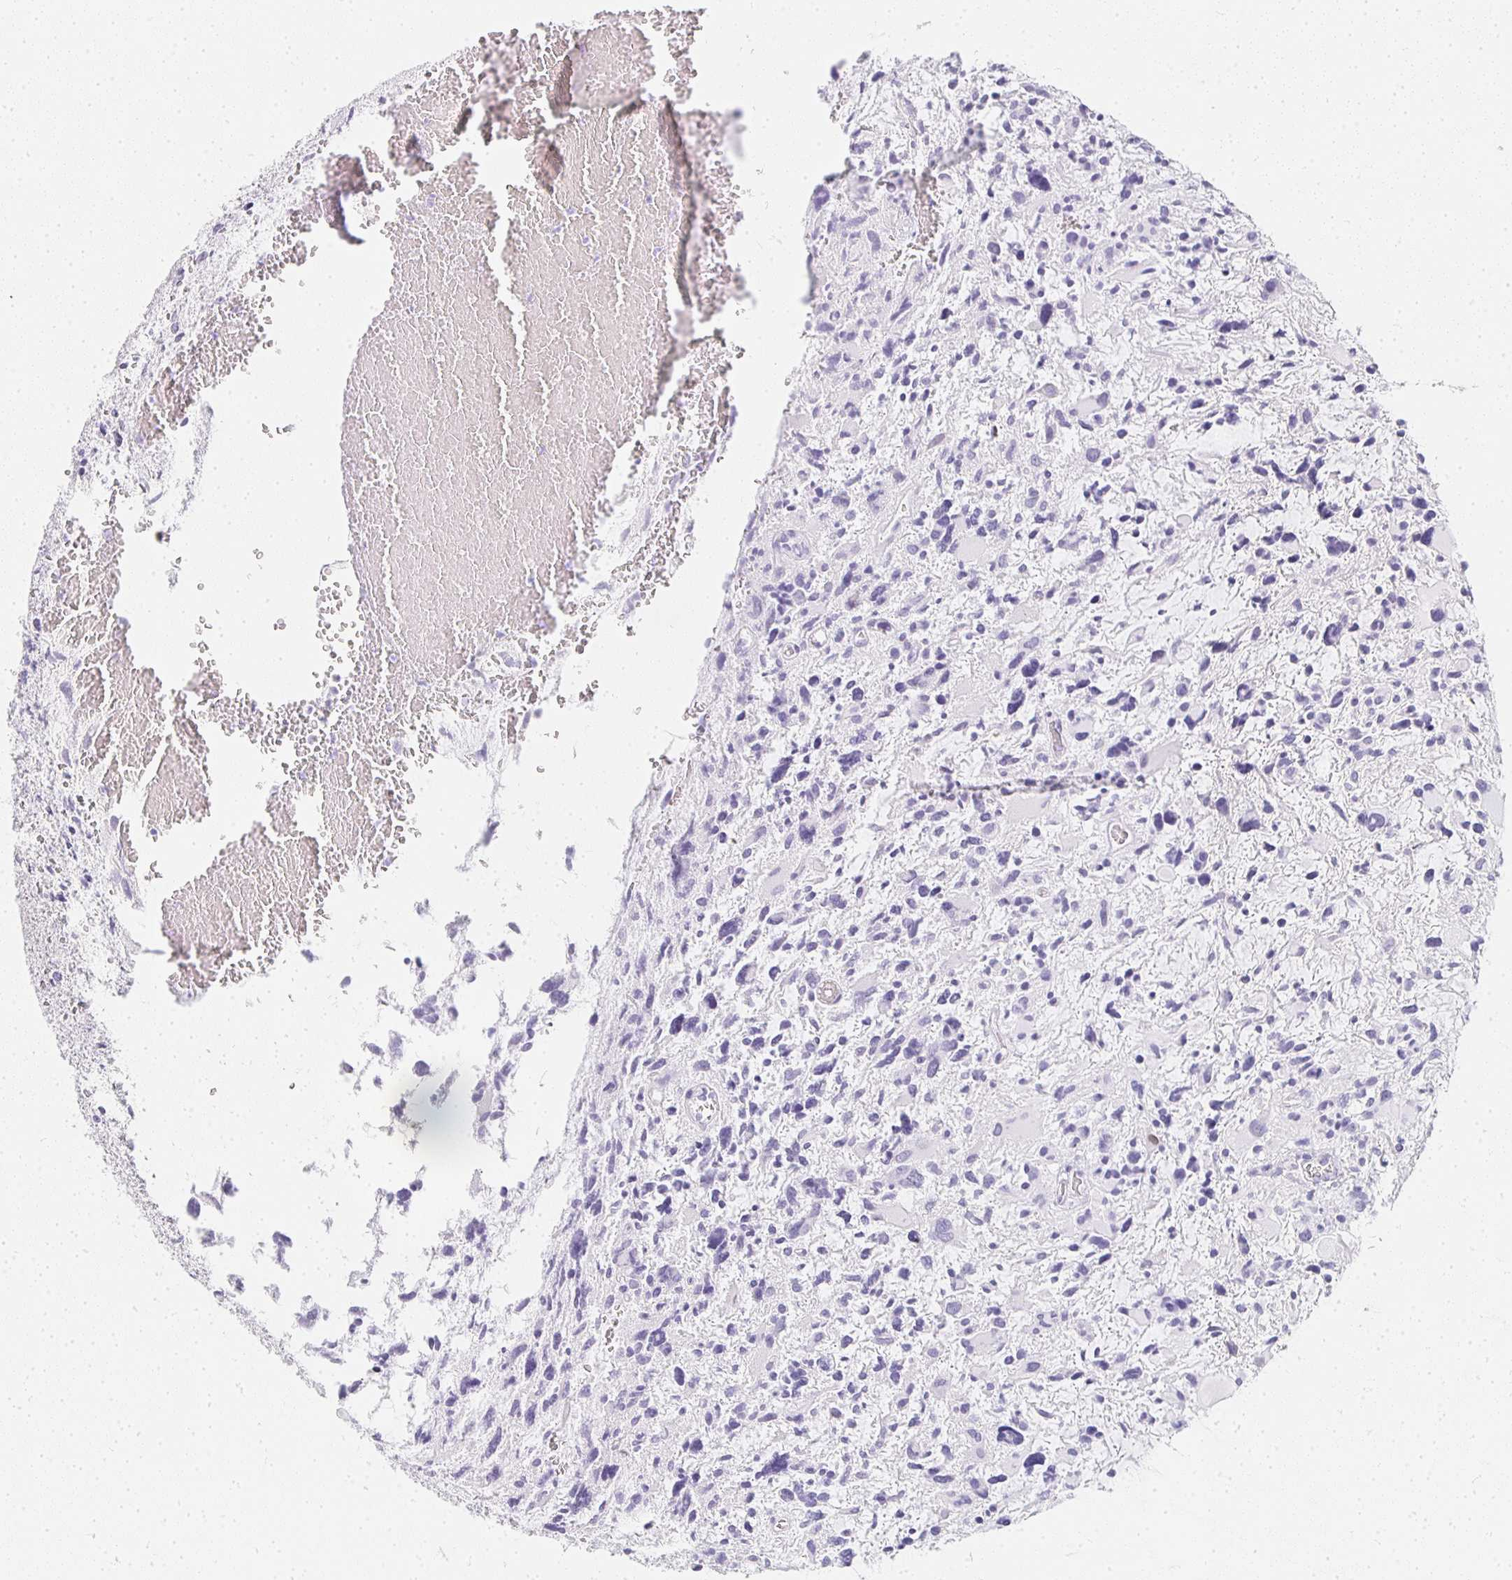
{"staining": {"intensity": "negative", "quantity": "none", "location": "none"}, "tissue": "glioma", "cell_type": "Tumor cells", "image_type": "cancer", "snomed": [{"axis": "morphology", "description": "Glioma, malignant, High grade"}, {"axis": "topography", "description": "Brain"}], "caption": "Malignant glioma (high-grade) was stained to show a protein in brown. There is no significant positivity in tumor cells. (Stains: DAB (3,3'-diaminobenzidine) immunohistochemistry with hematoxylin counter stain, Microscopy: brightfield microscopy at high magnification).", "gene": "TPSD1", "patient": {"sex": "female", "age": 11}}